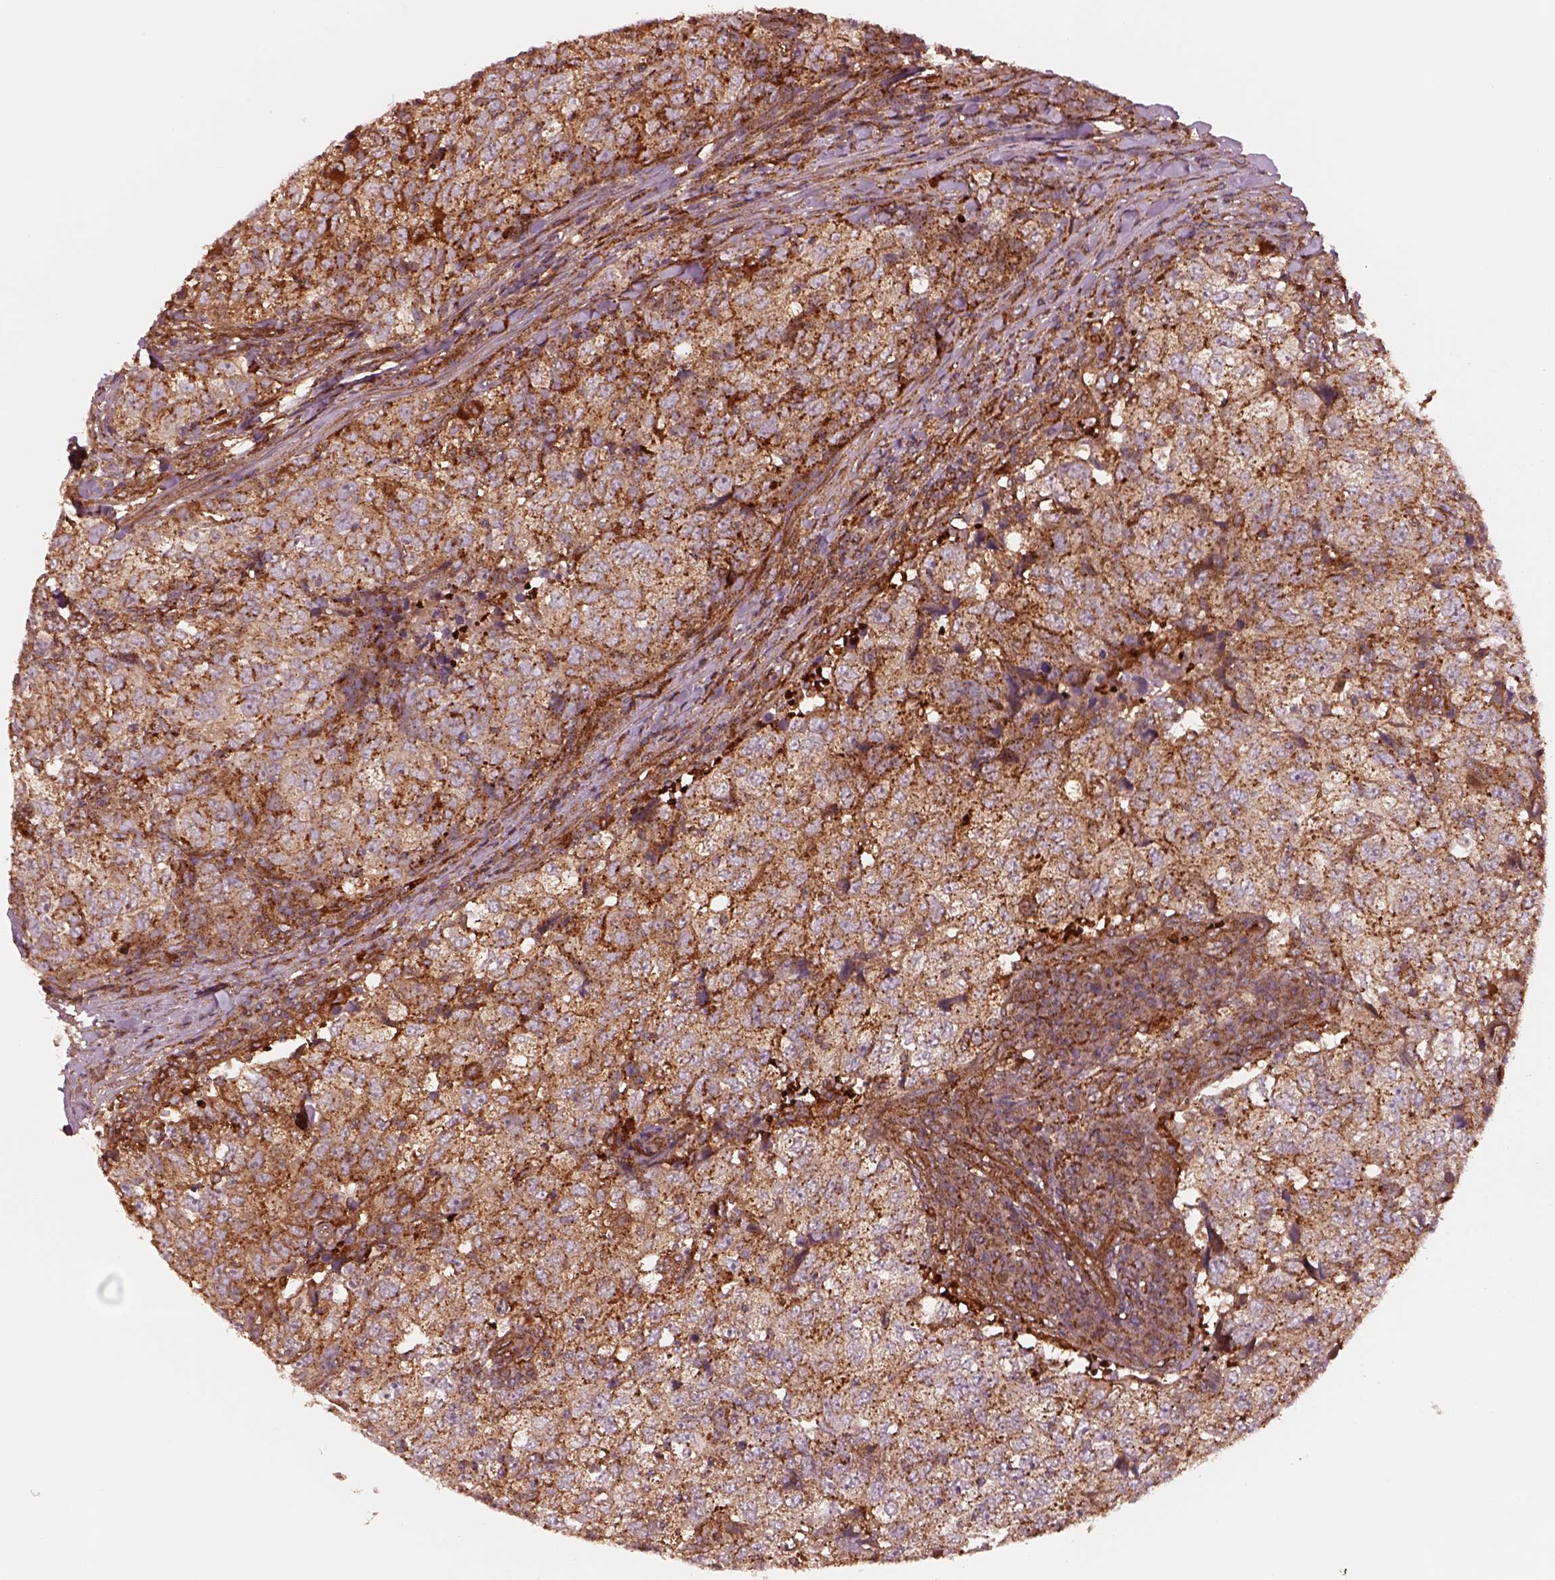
{"staining": {"intensity": "moderate", "quantity": "25%-75%", "location": "cytoplasmic/membranous"}, "tissue": "breast cancer", "cell_type": "Tumor cells", "image_type": "cancer", "snomed": [{"axis": "morphology", "description": "Duct carcinoma"}, {"axis": "topography", "description": "Breast"}], "caption": "High-magnification brightfield microscopy of breast cancer stained with DAB (brown) and counterstained with hematoxylin (blue). tumor cells exhibit moderate cytoplasmic/membranous staining is seen in approximately25%-75% of cells.", "gene": "WASHC2A", "patient": {"sex": "female", "age": 30}}